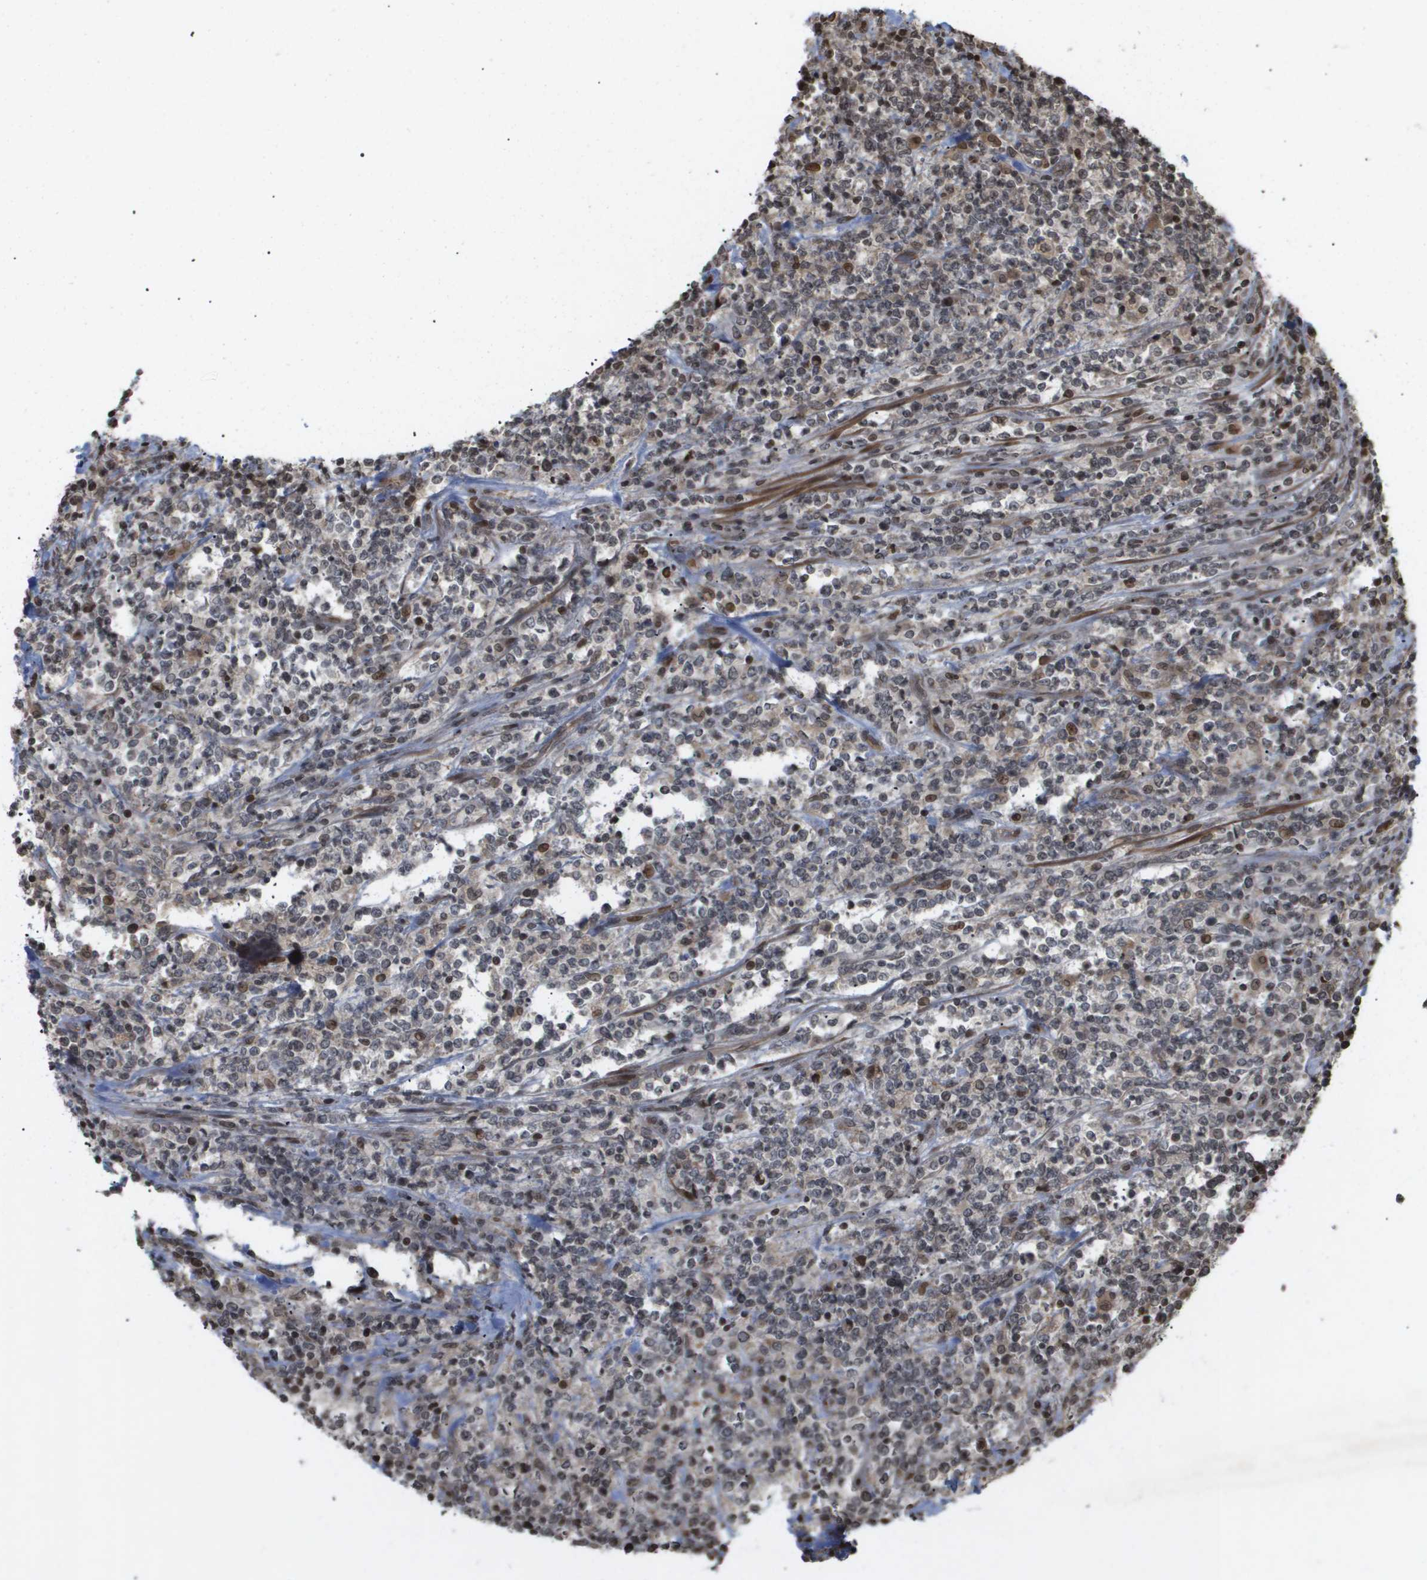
{"staining": {"intensity": "moderate", "quantity": "<25%", "location": "nuclear"}, "tissue": "lymphoma", "cell_type": "Tumor cells", "image_type": "cancer", "snomed": [{"axis": "morphology", "description": "Malignant lymphoma, non-Hodgkin's type, High grade"}, {"axis": "topography", "description": "Soft tissue"}], "caption": "Protein expression analysis of human lymphoma reveals moderate nuclear positivity in approximately <25% of tumor cells. Nuclei are stained in blue.", "gene": "HSPA6", "patient": {"sex": "male", "age": 18}}